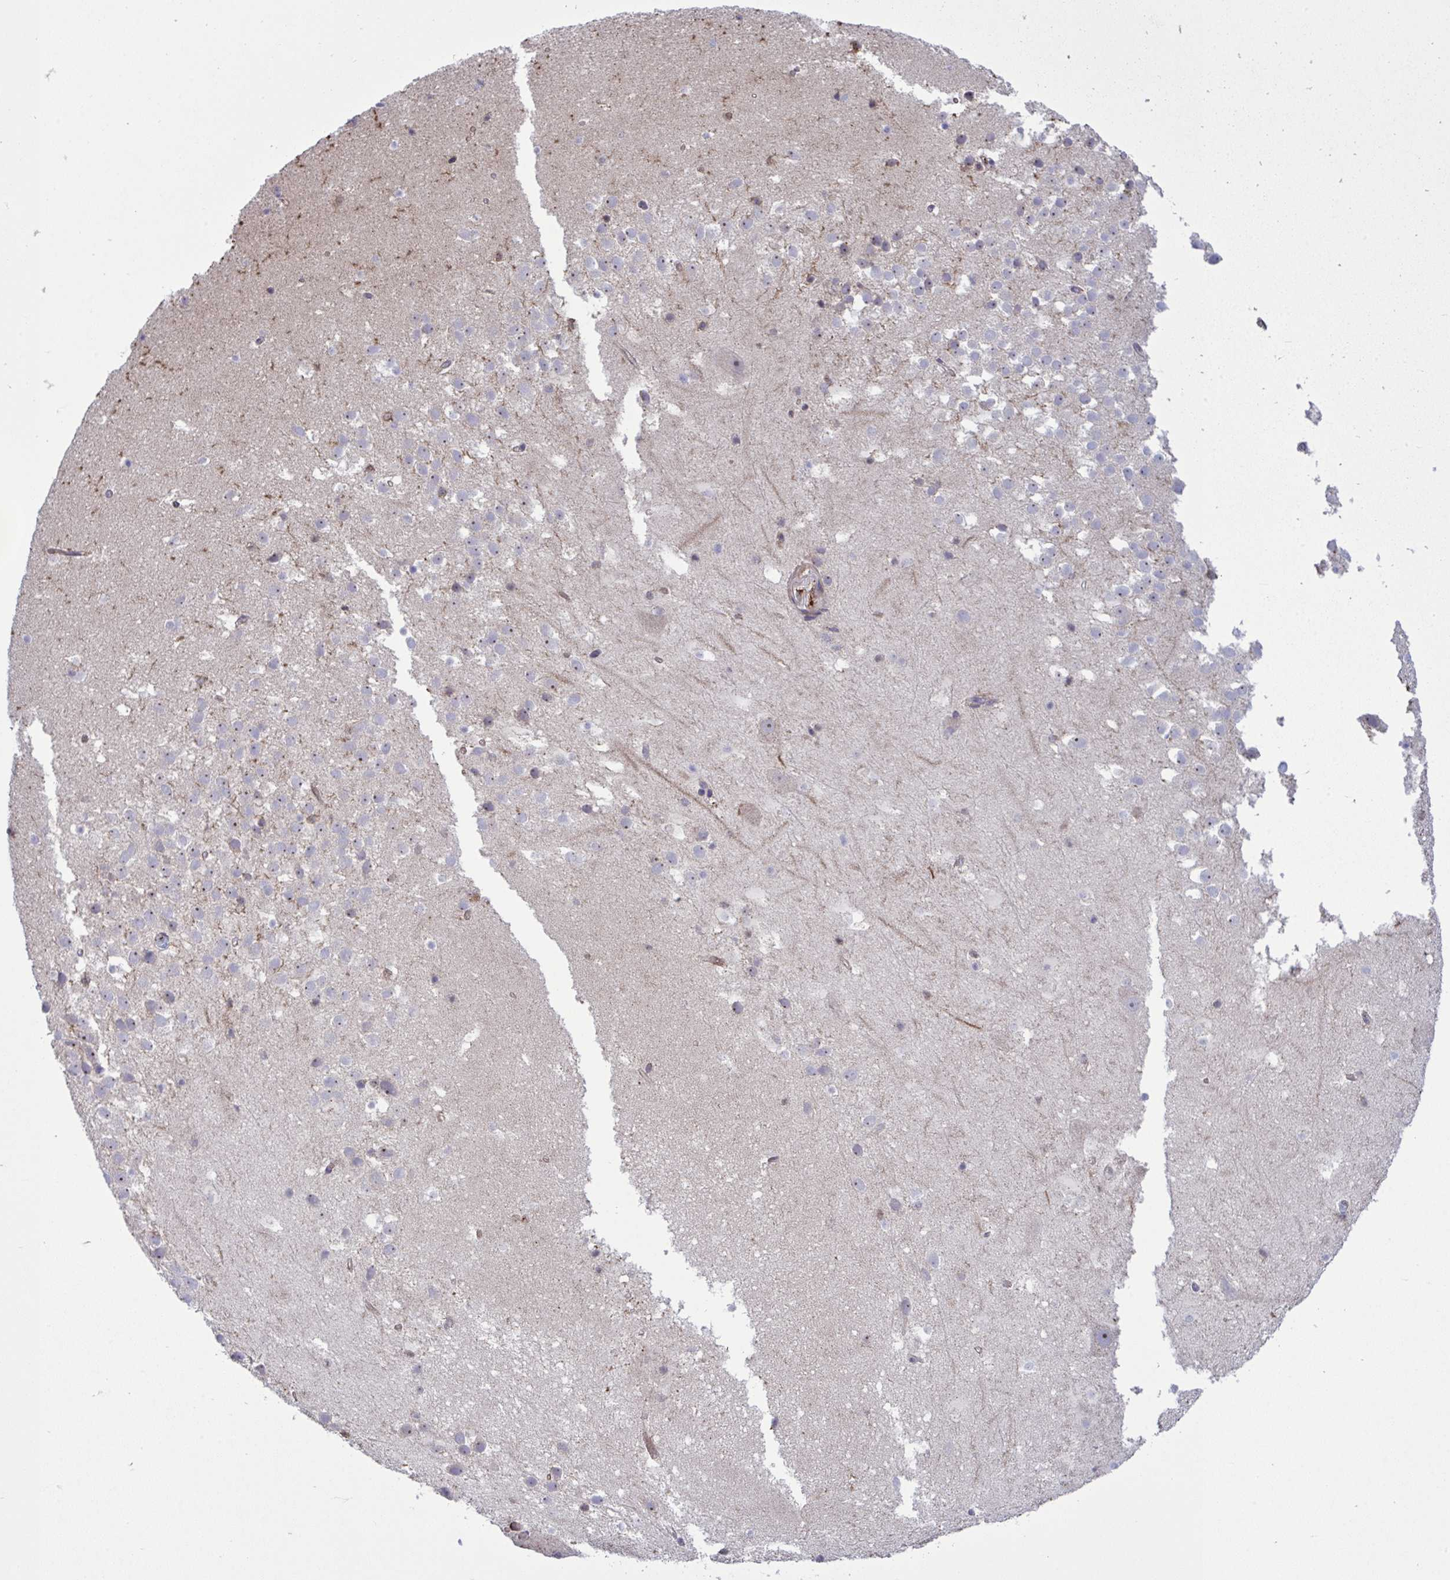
{"staining": {"intensity": "negative", "quantity": "none", "location": "none"}, "tissue": "hippocampus", "cell_type": "Glial cells", "image_type": "normal", "snomed": [{"axis": "morphology", "description": "Normal tissue, NOS"}, {"axis": "topography", "description": "Hippocampus"}], "caption": "This photomicrograph is of normal hippocampus stained with immunohistochemistry to label a protein in brown with the nuclei are counter-stained blue. There is no staining in glial cells.", "gene": "CD101", "patient": {"sex": "male", "age": 26}}